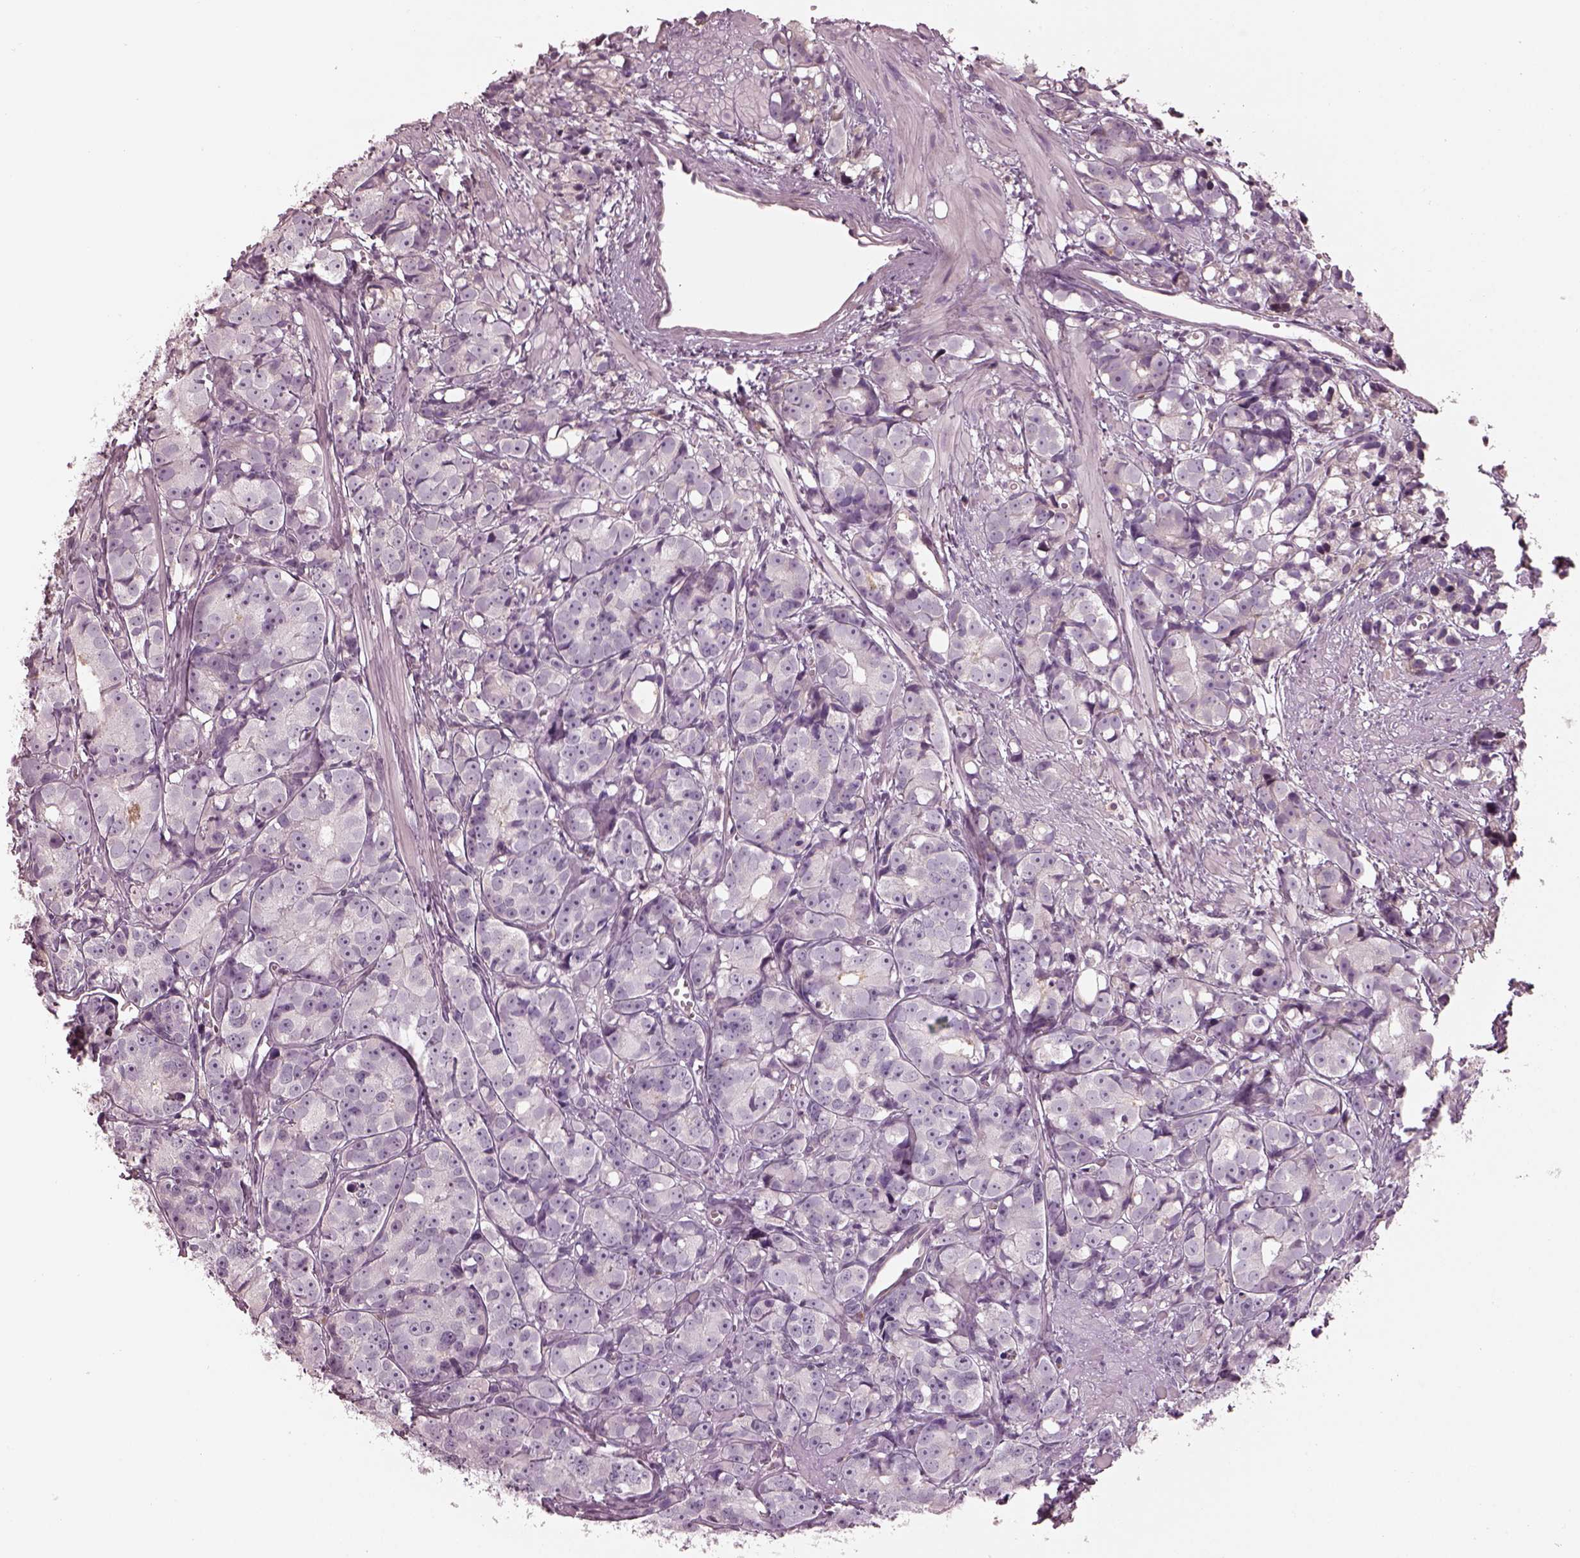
{"staining": {"intensity": "negative", "quantity": "none", "location": "none"}, "tissue": "prostate cancer", "cell_type": "Tumor cells", "image_type": "cancer", "snomed": [{"axis": "morphology", "description": "Adenocarcinoma, High grade"}, {"axis": "topography", "description": "Prostate"}], "caption": "Immunohistochemistry of human prostate adenocarcinoma (high-grade) demonstrates no staining in tumor cells.", "gene": "TLX3", "patient": {"sex": "male", "age": 77}}